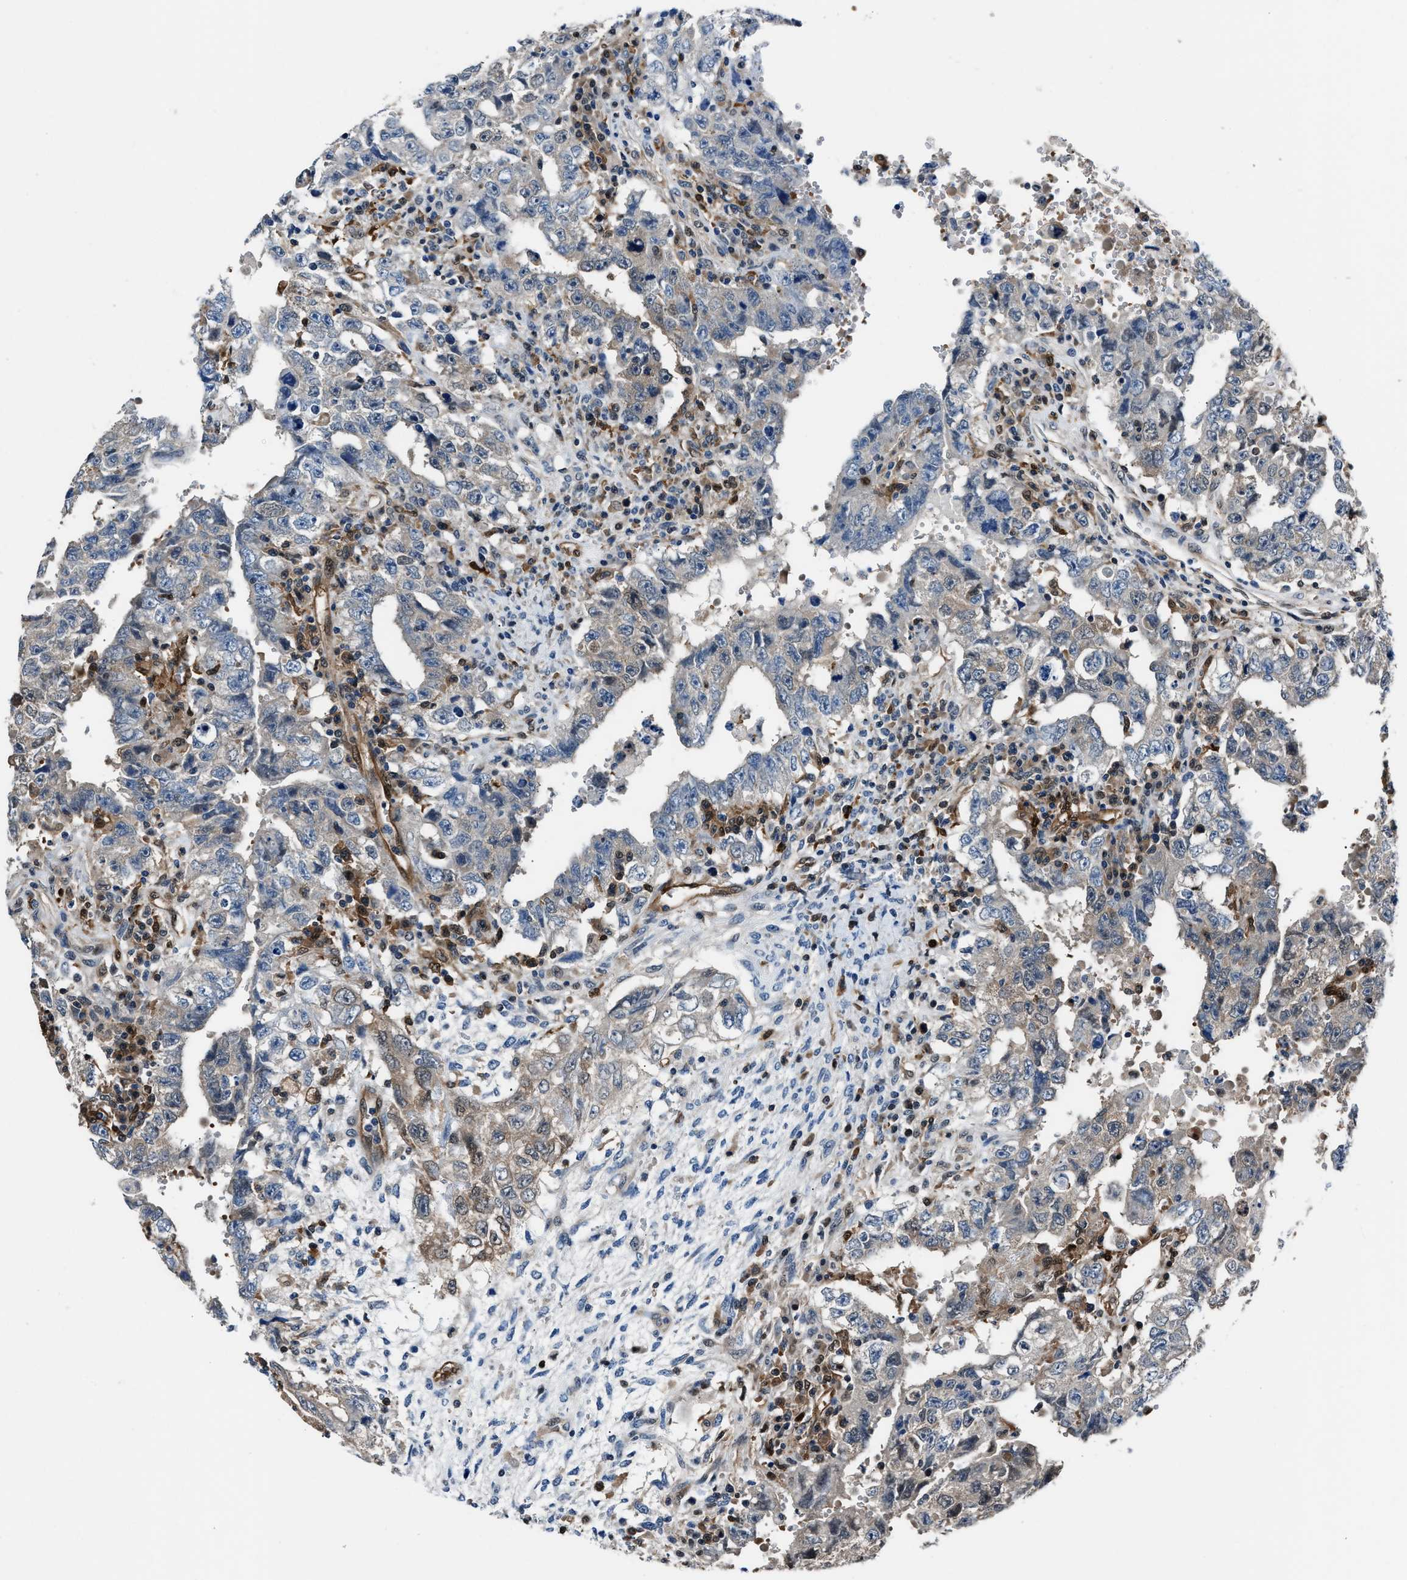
{"staining": {"intensity": "weak", "quantity": "<25%", "location": "cytoplasmic/membranous"}, "tissue": "testis cancer", "cell_type": "Tumor cells", "image_type": "cancer", "snomed": [{"axis": "morphology", "description": "Carcinoma, Embryonal, NOS"}, {"axis": "topography", "description": "Testis"}], "caption": "Testis cancer stained for a protein using immunohistochemistry shows no expression tumor cells.", "gene": "PPA1", "patient": {"sex": "male", "age": 26}}